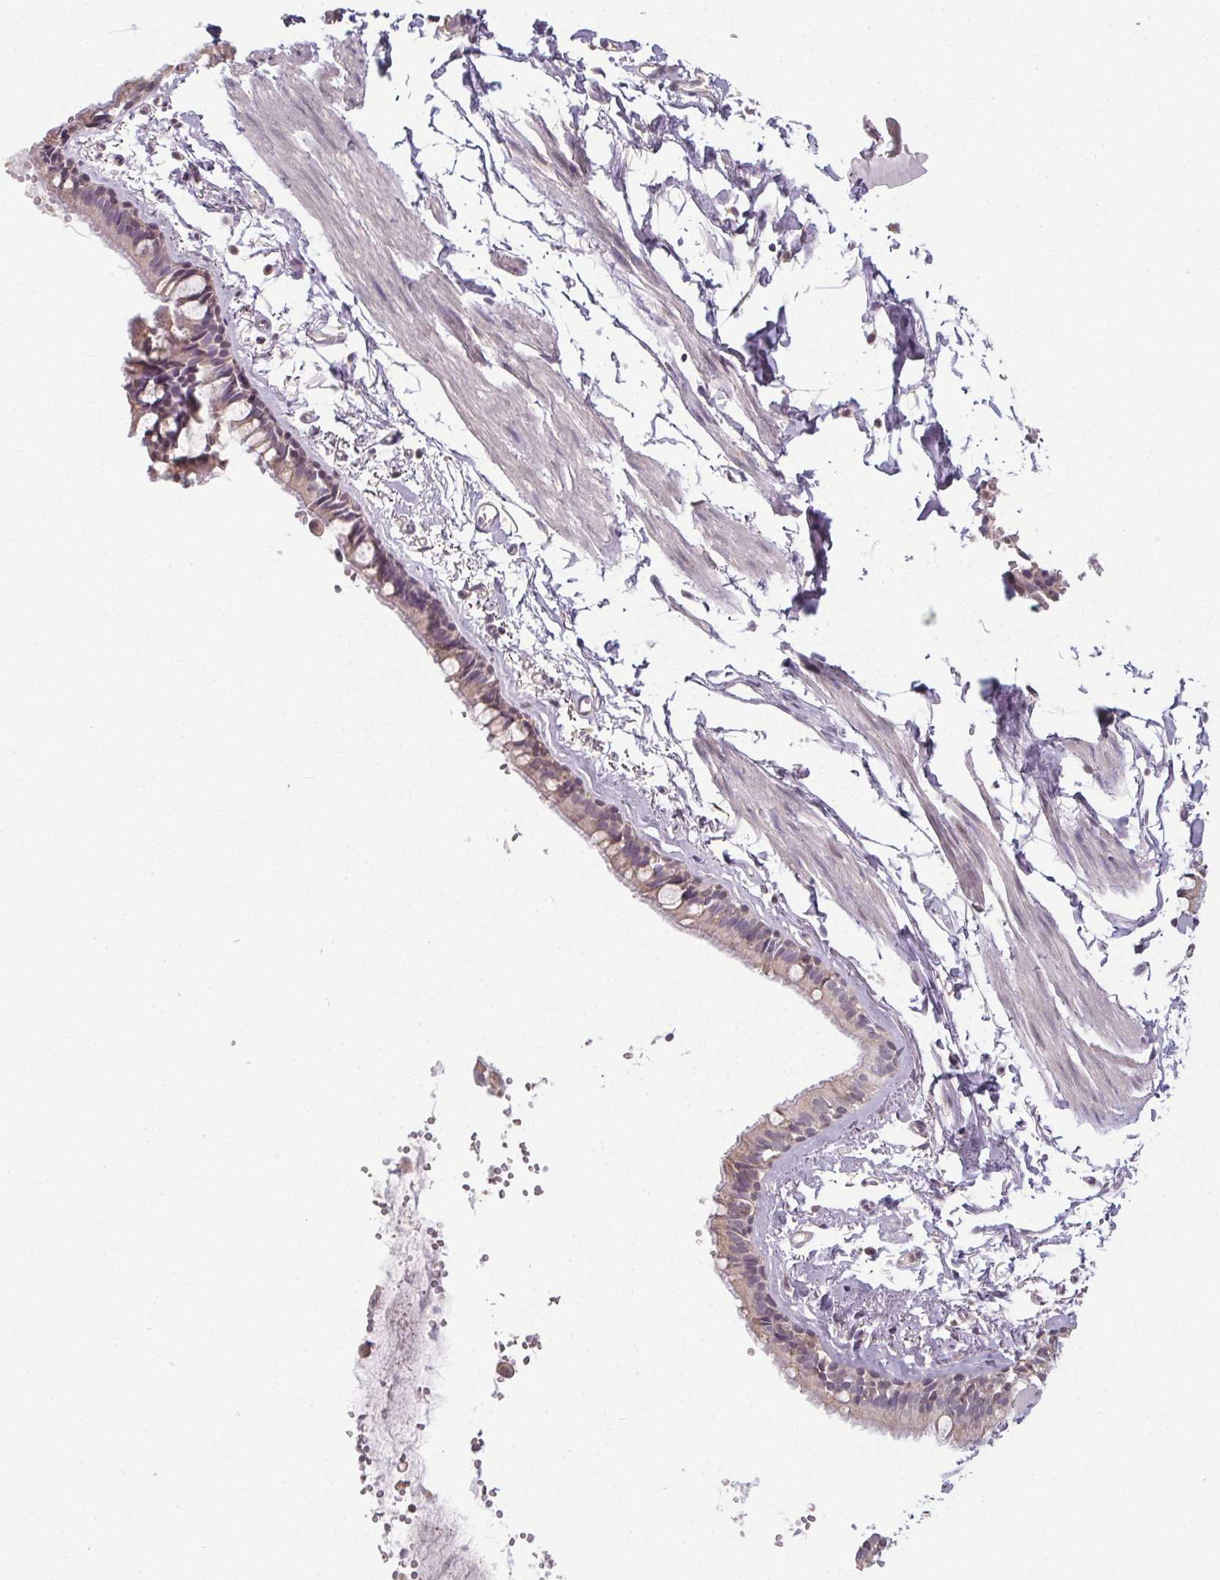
{"staining": {"intensity": "weak", "quantity": "25%-75%", "location": "cytoplasmic/membranous"}, "tissue": "bronchus", "cell_type": "Respiratory epithelial cells", "image_type": "normal", "snomed": [{"axis": "morphology", "description": "Normal tissue, NOS"}, {"axis": "topography", "description": "Bronchus"}], "caption": "This is an image of immunohistochemistry (IHC) staining of benign bronchus, which shows weak expression in the cytoplasmic/membranous of respiratory epithelial cells.", "gene": "SLC26A2", "patient": {"sex": "female", "age": 59}}